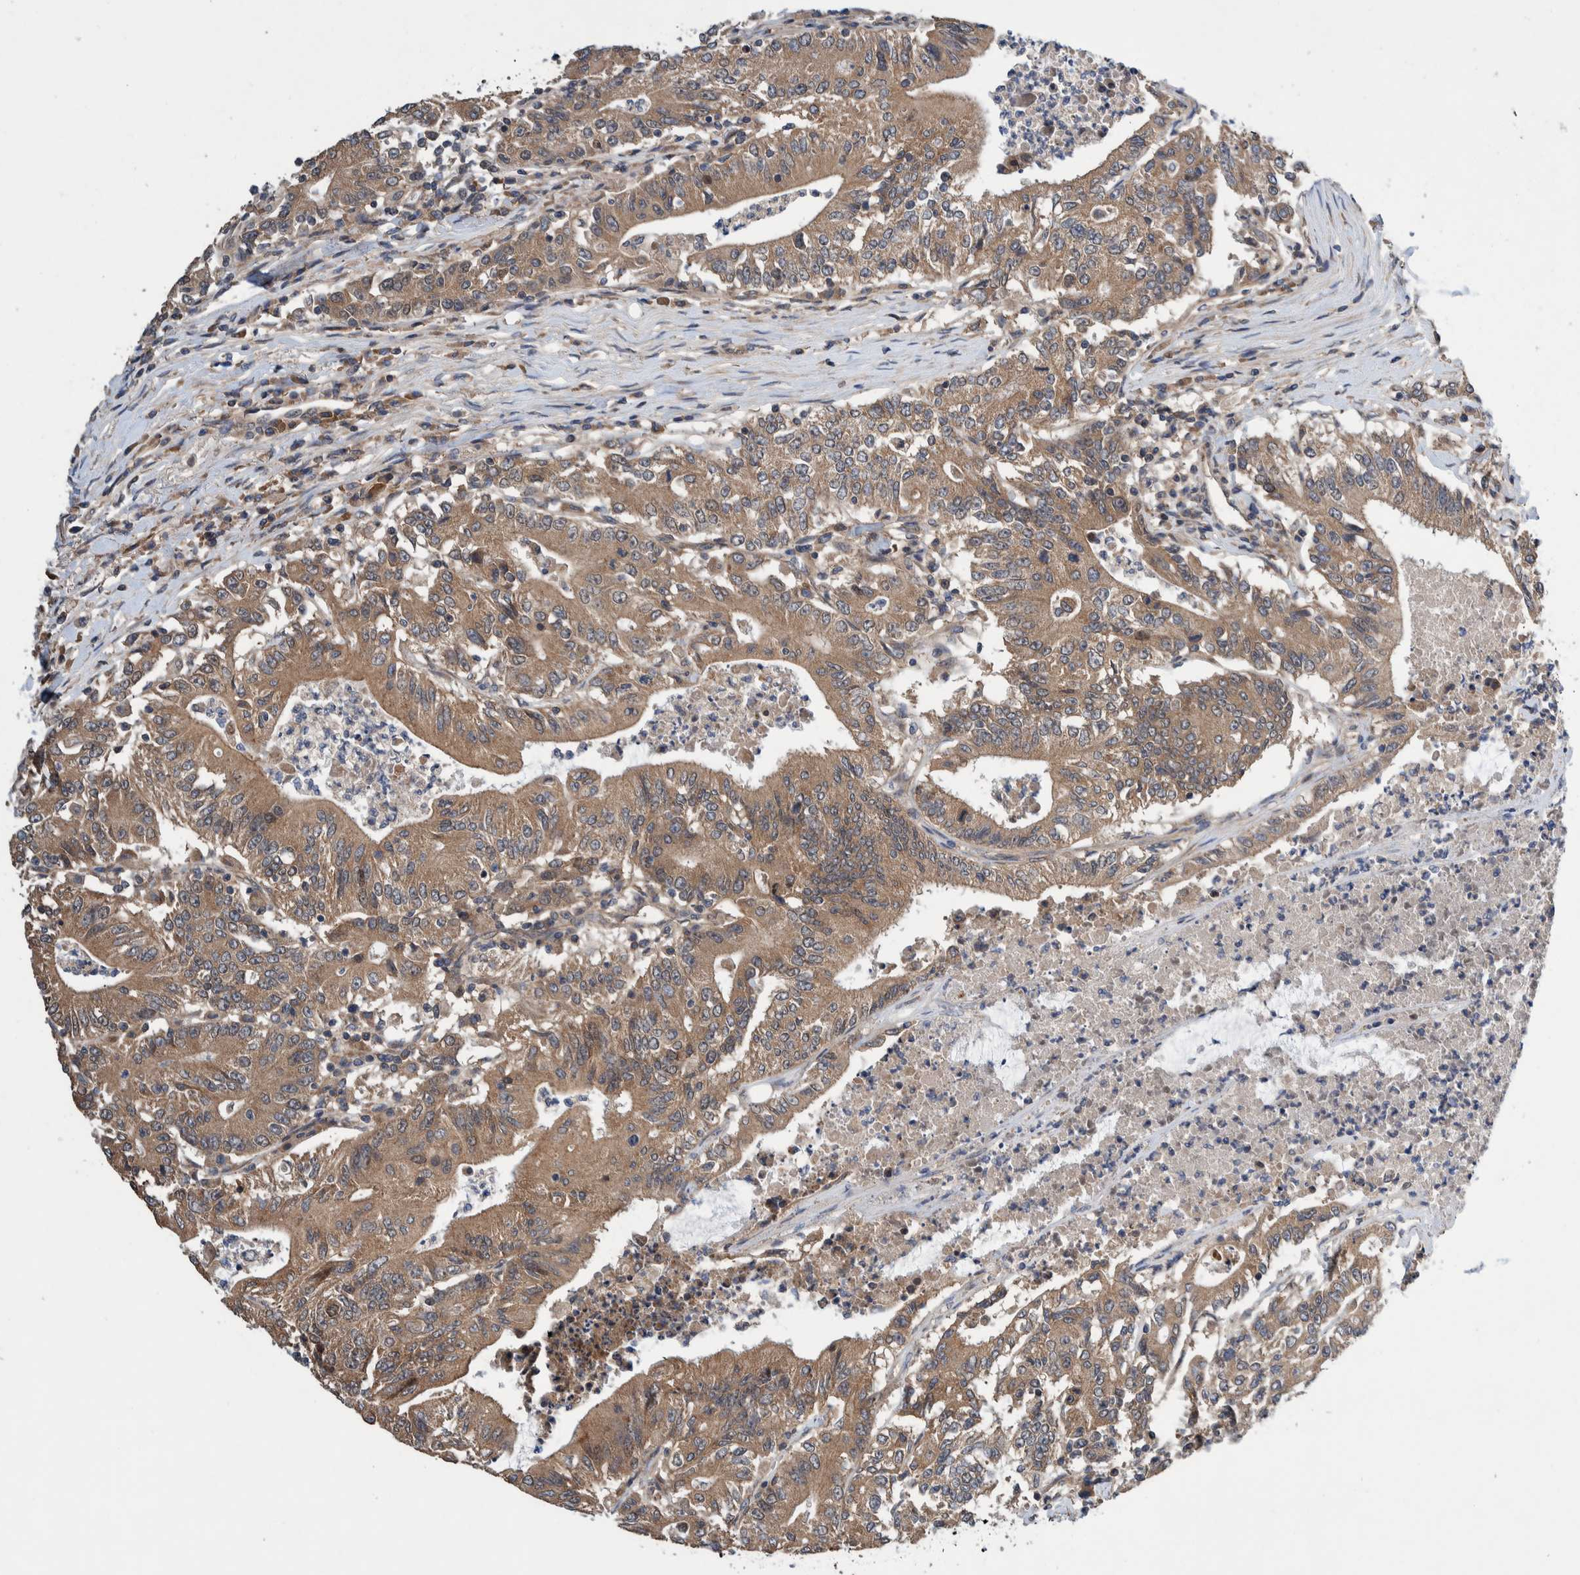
{"staining": {"intensity": "weak", "quantity": ">75%", "location": "cytoplasmic/membranous"}, "tissue": "colorectal cancer", "cell_type": "Tumor cells", "image_type": "cancer", "snomed": [{"axis": "morphology", "description": "Adenocarcinoma, NOS"}, {"axis": "topography", "description": "Colon"}], "caption": "DAB immunohistochemical staining of adenocarcinoma (colorectal) demonstrates weak cytoplasmic/membranous protein staining in about >75% of tumor cells.", "gene": "PIK3R6", "patient": {"sex": "female", "age": 77}}